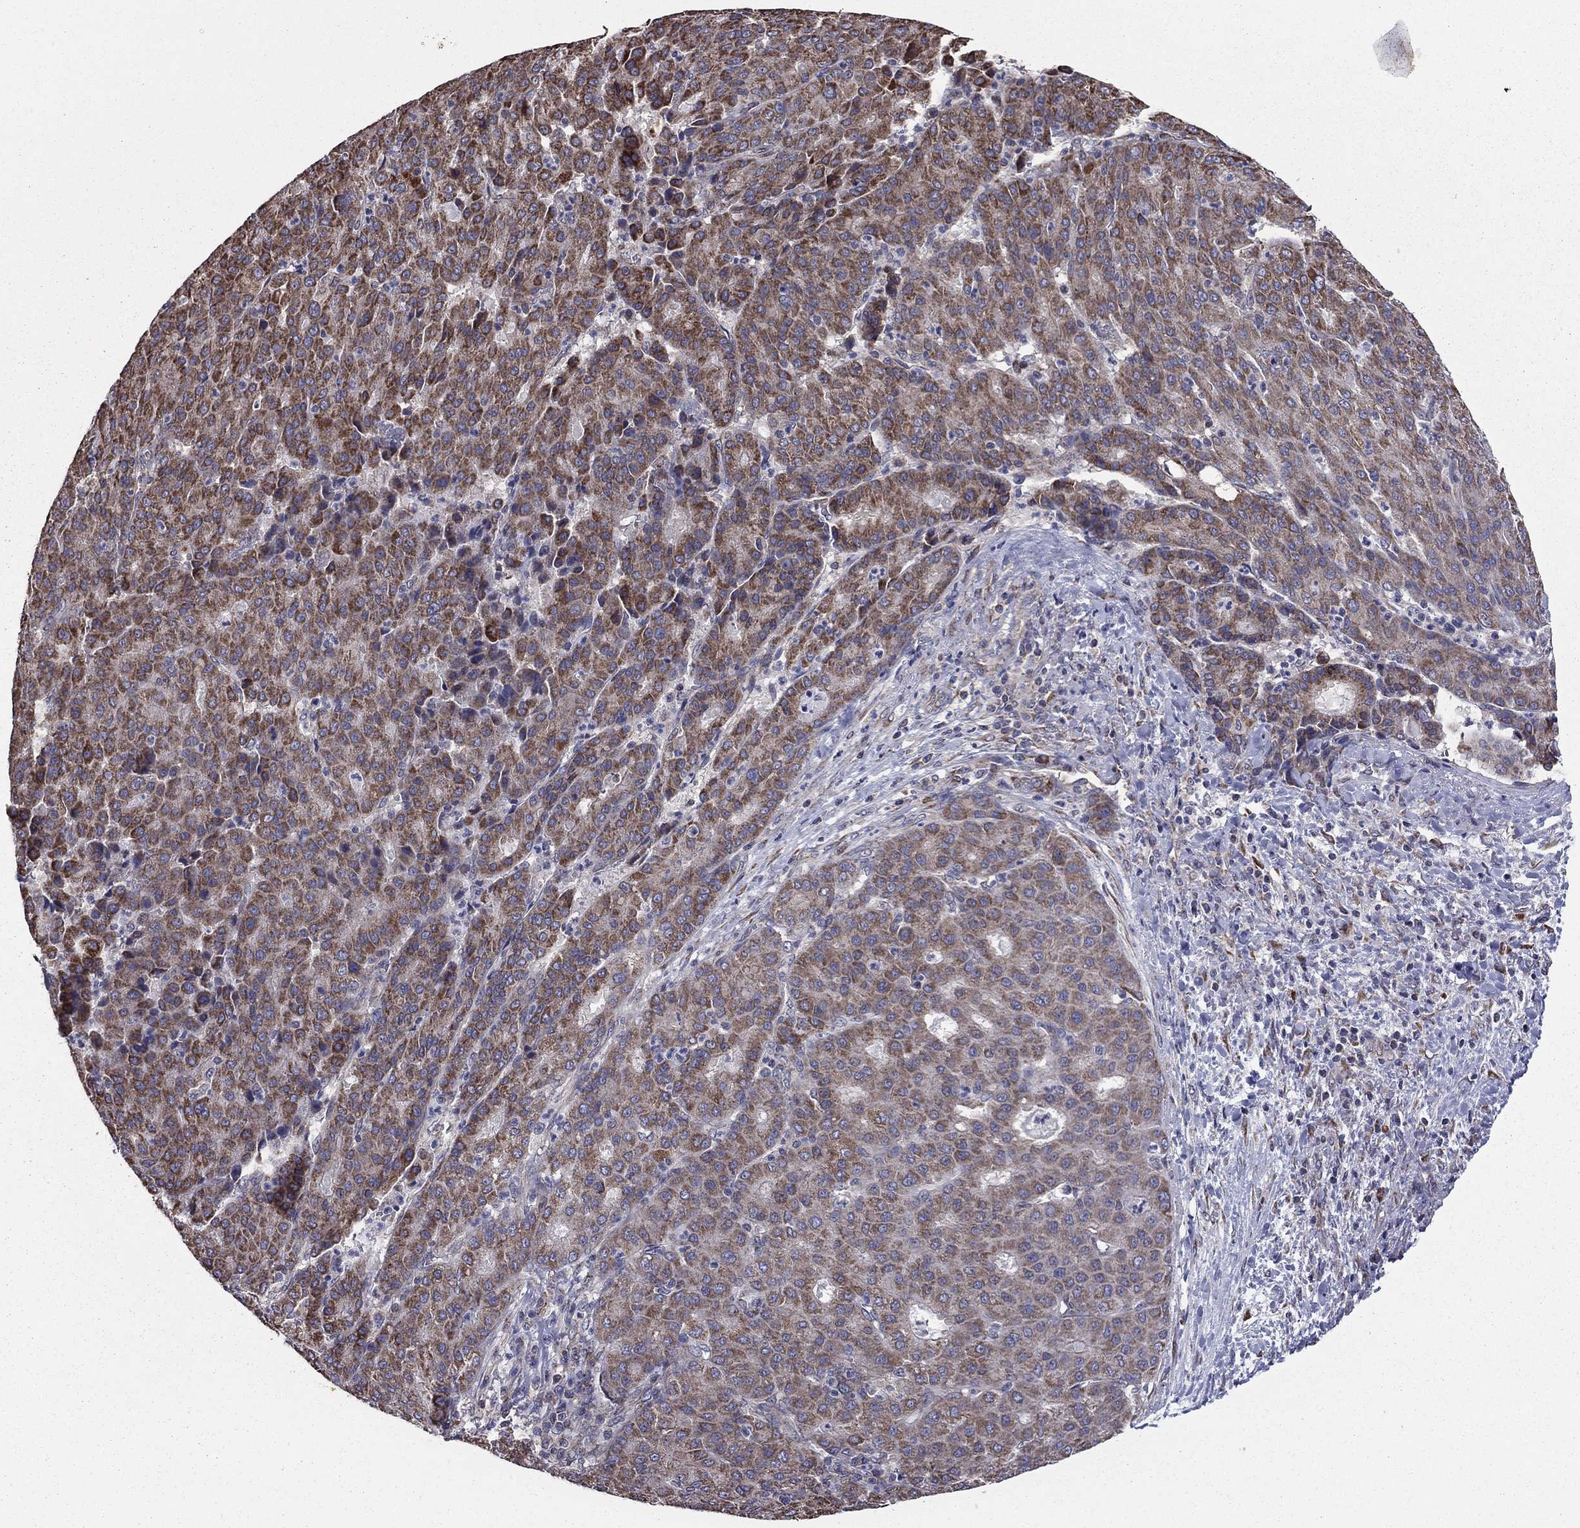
{"staining": {"intensity": "strong", "quantity": "25%-75%", "location": "cytoplasmic/membranous"}, "tissue": "liver cancer", "cell_type": "Tumor cells", "image_type": "cancer", "snomed": [{"axis": "morphology", "description": "Carcinoma, Hepatocellular, NOS"}, {"axis": "topography", "description": "Liver"}], "caption": "Strong cytoplasmic/membranous protein staining is seen in approximately 25%-75% of tumor cells in liver cancer. (Brightfield microscopy of DAB IHC at high magnification).", "gene": "NKIRAS1", "patient": {"sex": "male", "age": 65}}